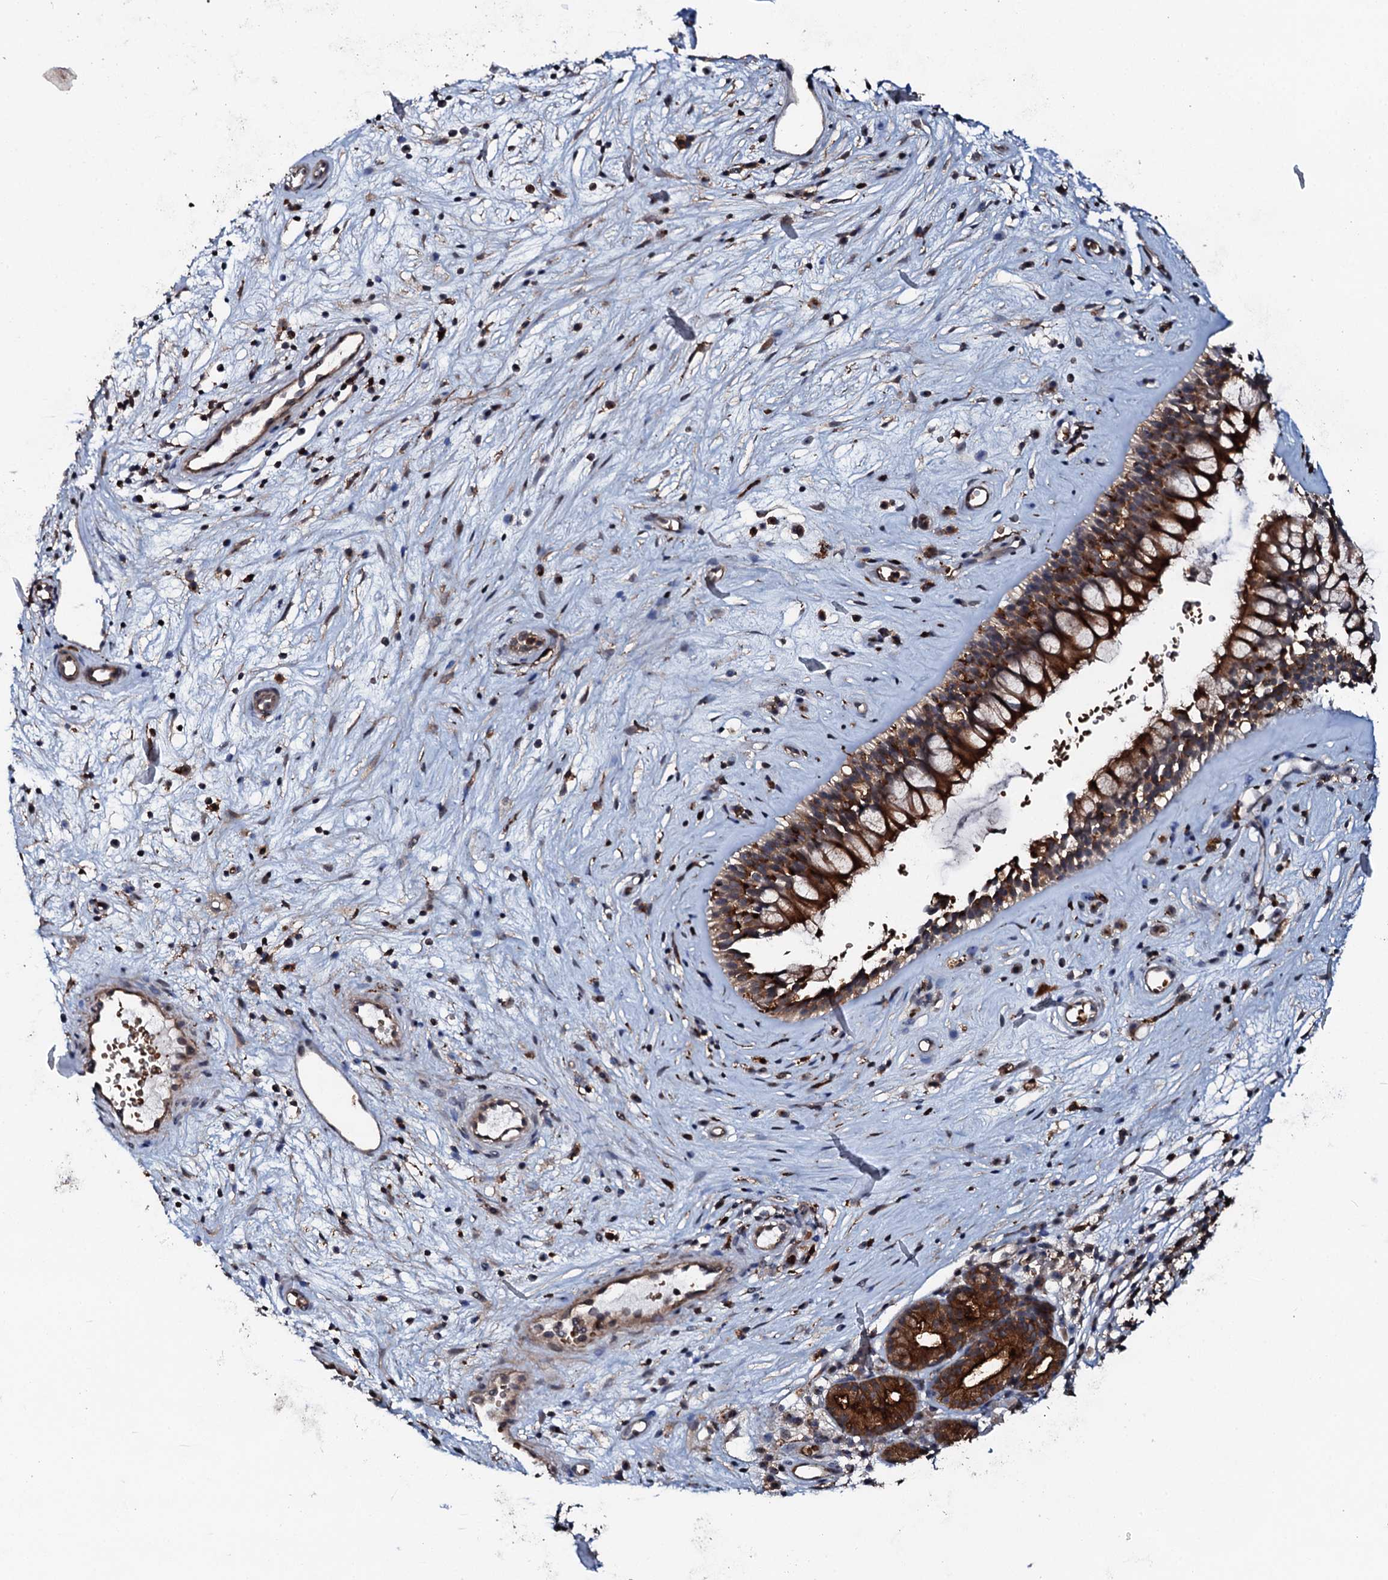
{"staining": {"intensity": "strong", "quantity": ">75%", "location": "cytoplasmic/membranous"}, "tissue": "nasopharynx", "cell_type": "Respiratory epithelial cells", "image_type": "normal", "snomed": [{"axis": "morphology", "description": "Normal tissue, NOS"}, {"axis": "topography", "description": "Nasopharynx"}], "caption": "A brown stain labels strong cytoplasmic/membranous staining of a protein in respiratory epithelial cells of benign human nasopharynx. (IHC, brightfield microscopy, high magnification).", "gene": "VAMP8", "patient": {"sex": "male", "age": 32}}